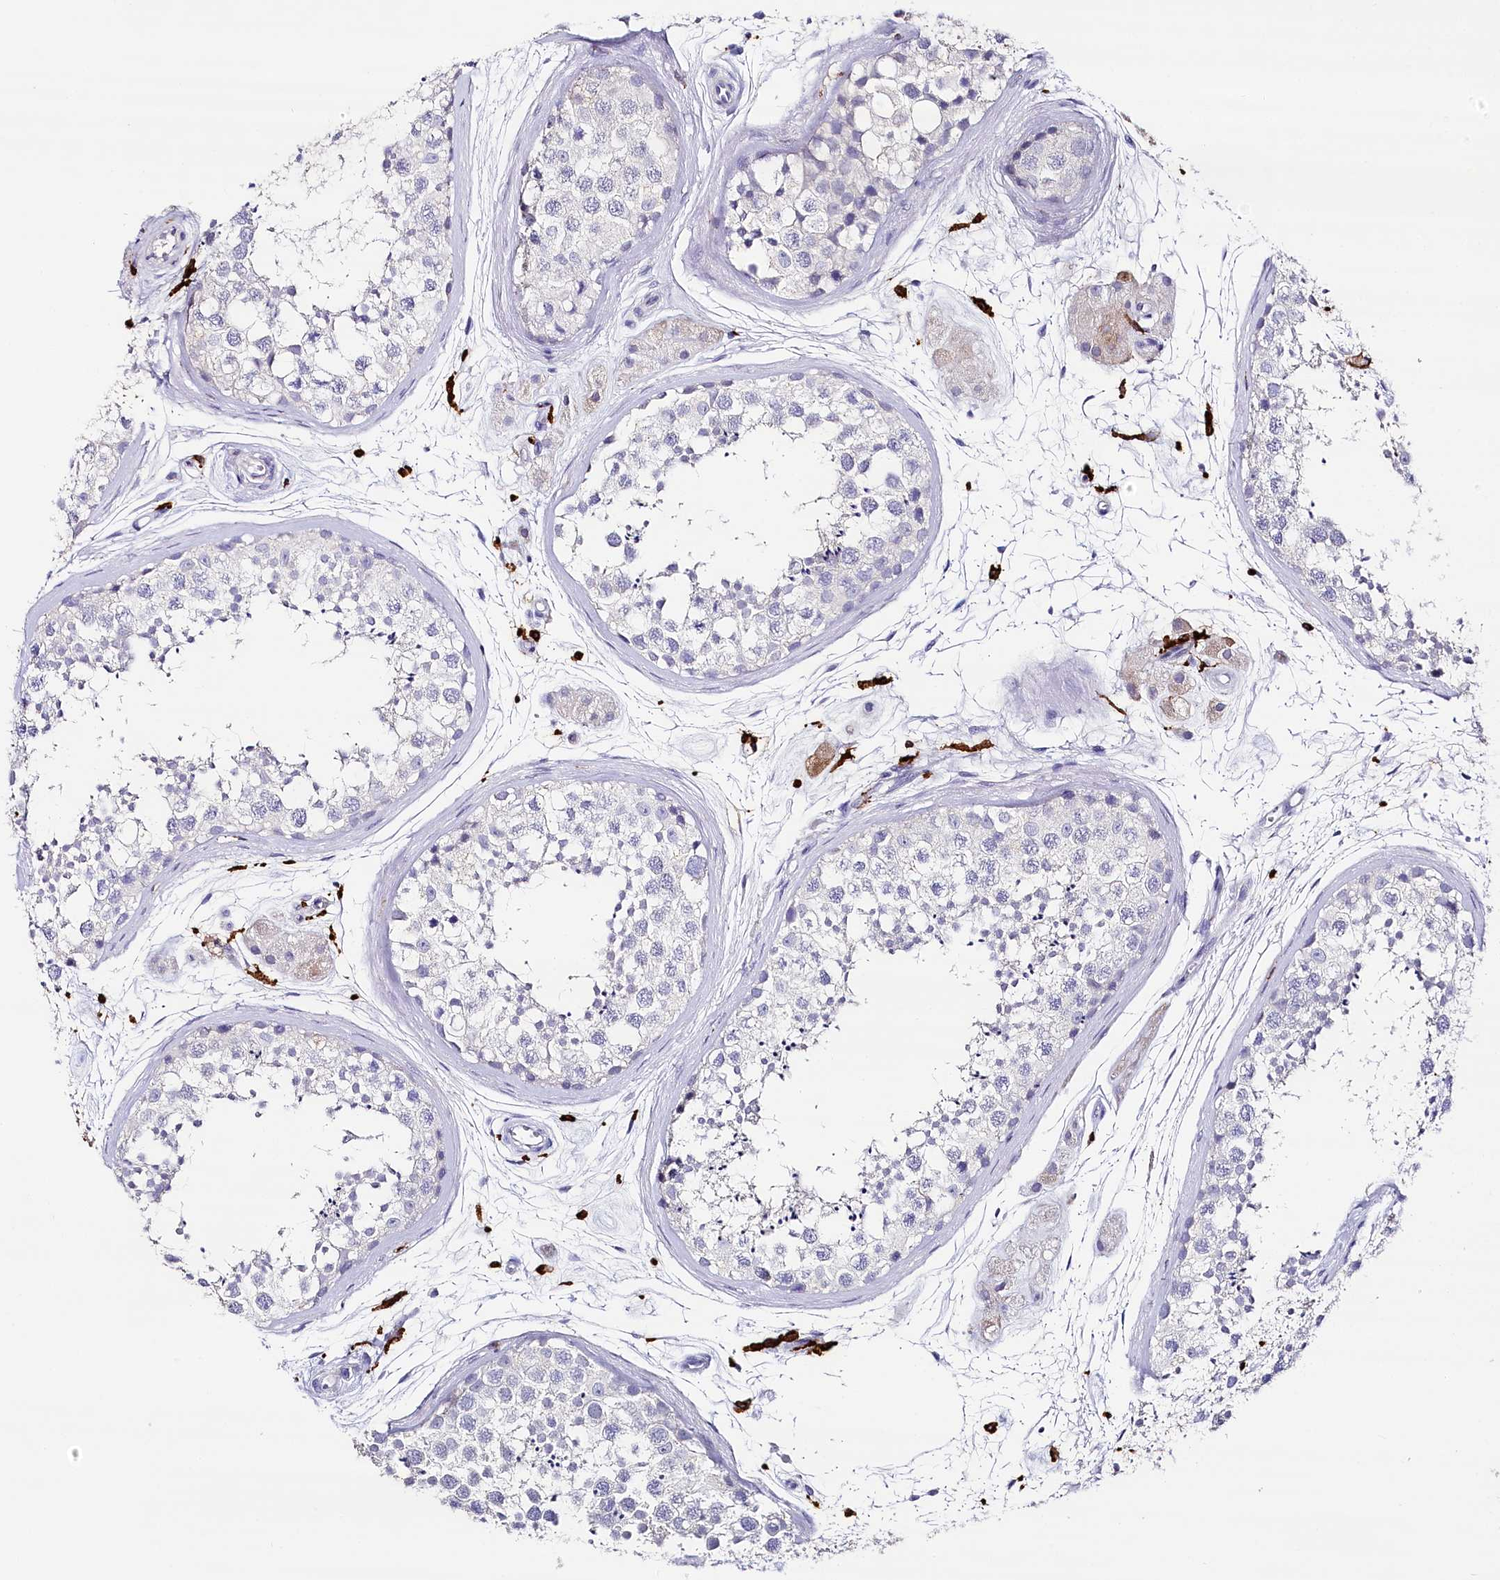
{"staining": {"intensity": "negative", "quantity": "none", "location": "none"}, "tissue": "testis", "cell_type": "Cells in seminiferous ducts", "image_type": "normal", "snomed": [{"axis": "morphology", "description": "Normal tissue, NOS"}, {"axis": "topography", "description": "Testis"}], "caption": "Testis stained for a protein using immunohistochemistry (IHC) demonstrates no expression cells in seminiferous ducts.", "gene": "CLEC4M", "patient": {"sex": "male", "age": 56}}